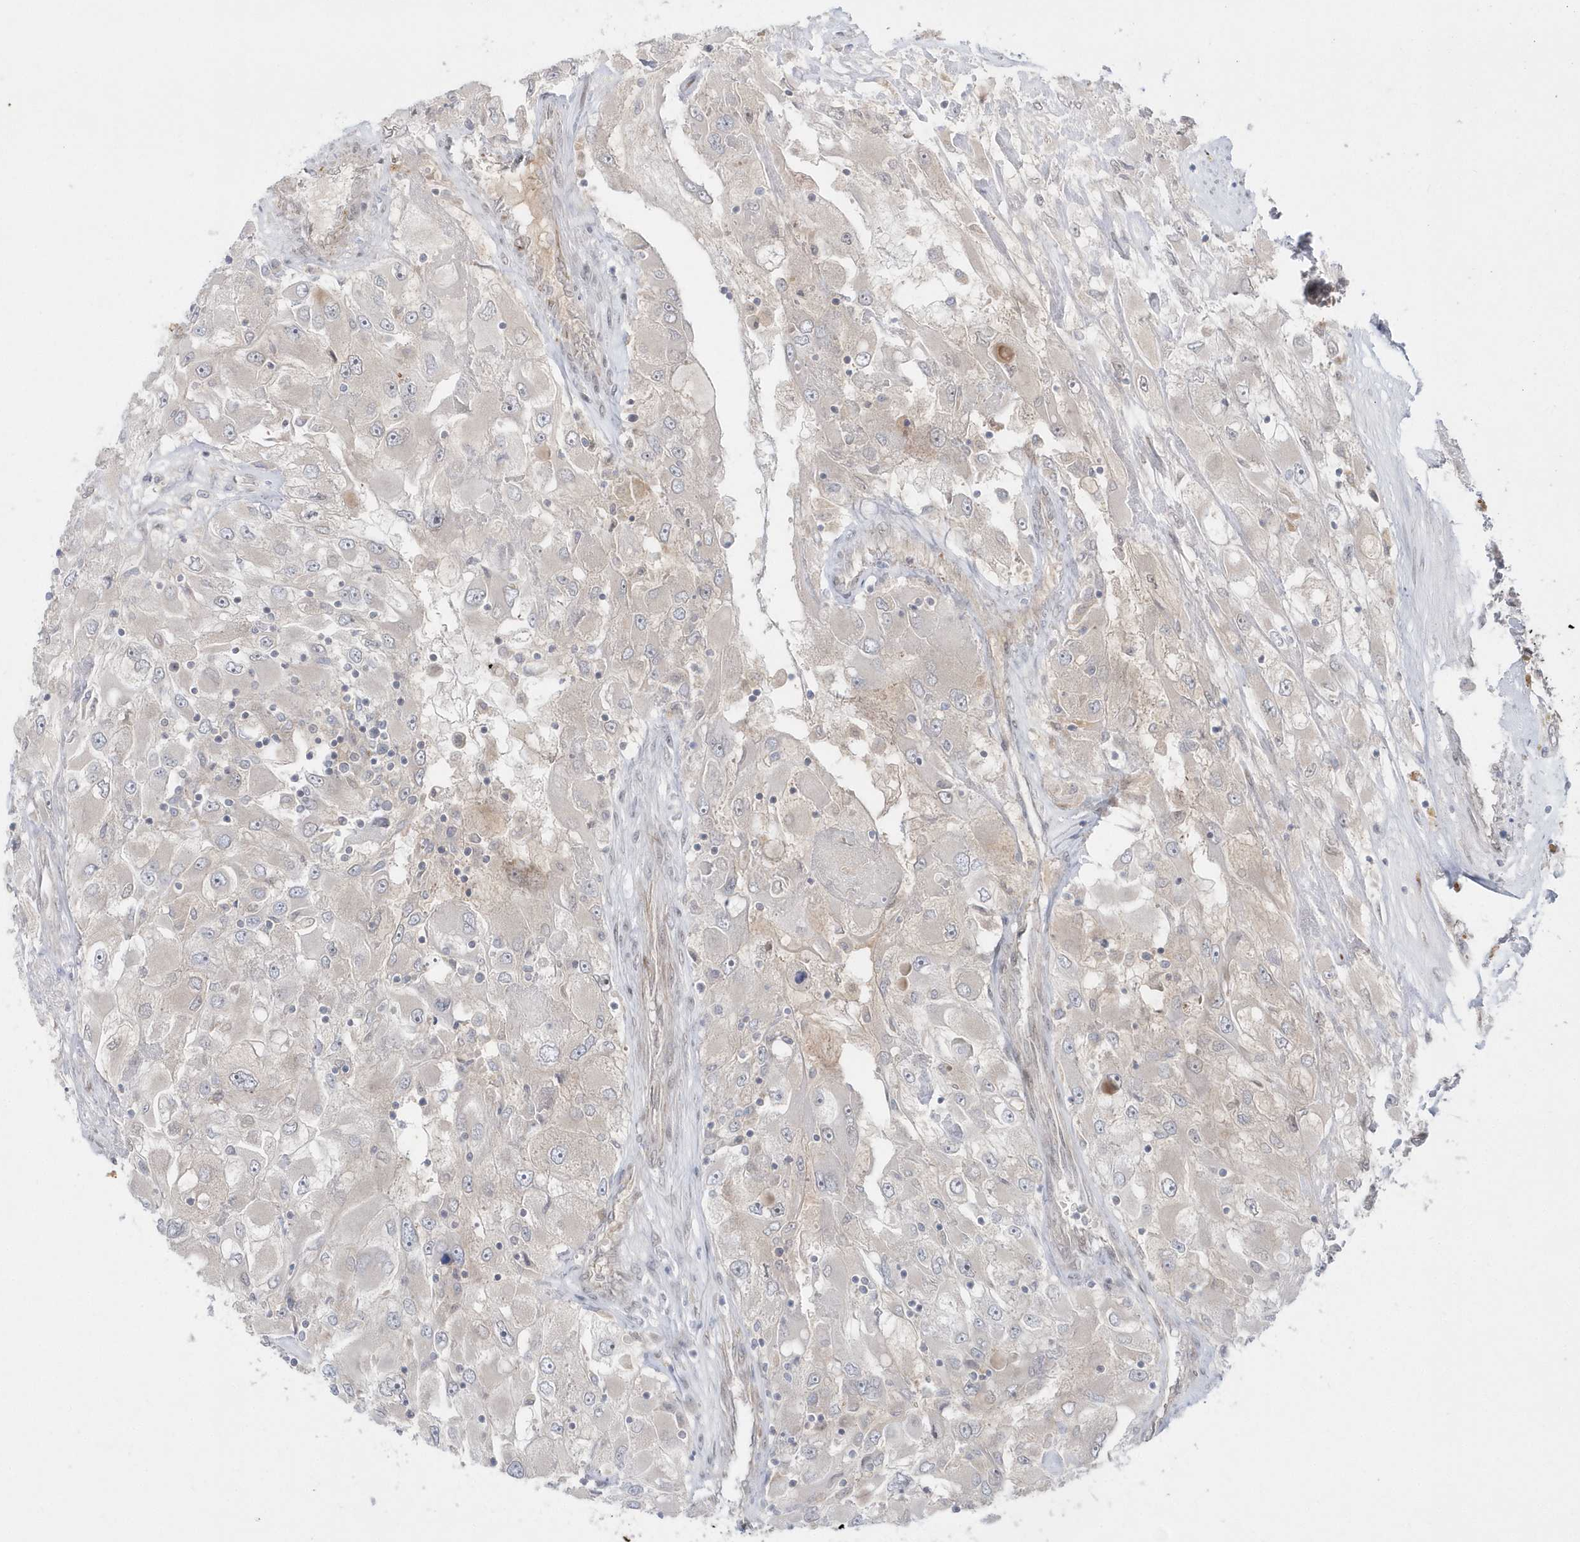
{"staining": {"intensity": "negative", "quantity": "none", "location": "none"}, "tissue": "renal cancer", "cell_type": "Tumor cells", "image_type": "cancer", "snomed": [{"axis": "morphology", "description": "Adenocarcinoma, NOS"}, {"axis": "topography", "description": "Kidney"}], "caption": "There is no significant positivity in tumor cells of adenocarcinoma (renal).", "gene": "DHX57", "patient": {"sex": "female", "age": 52}}